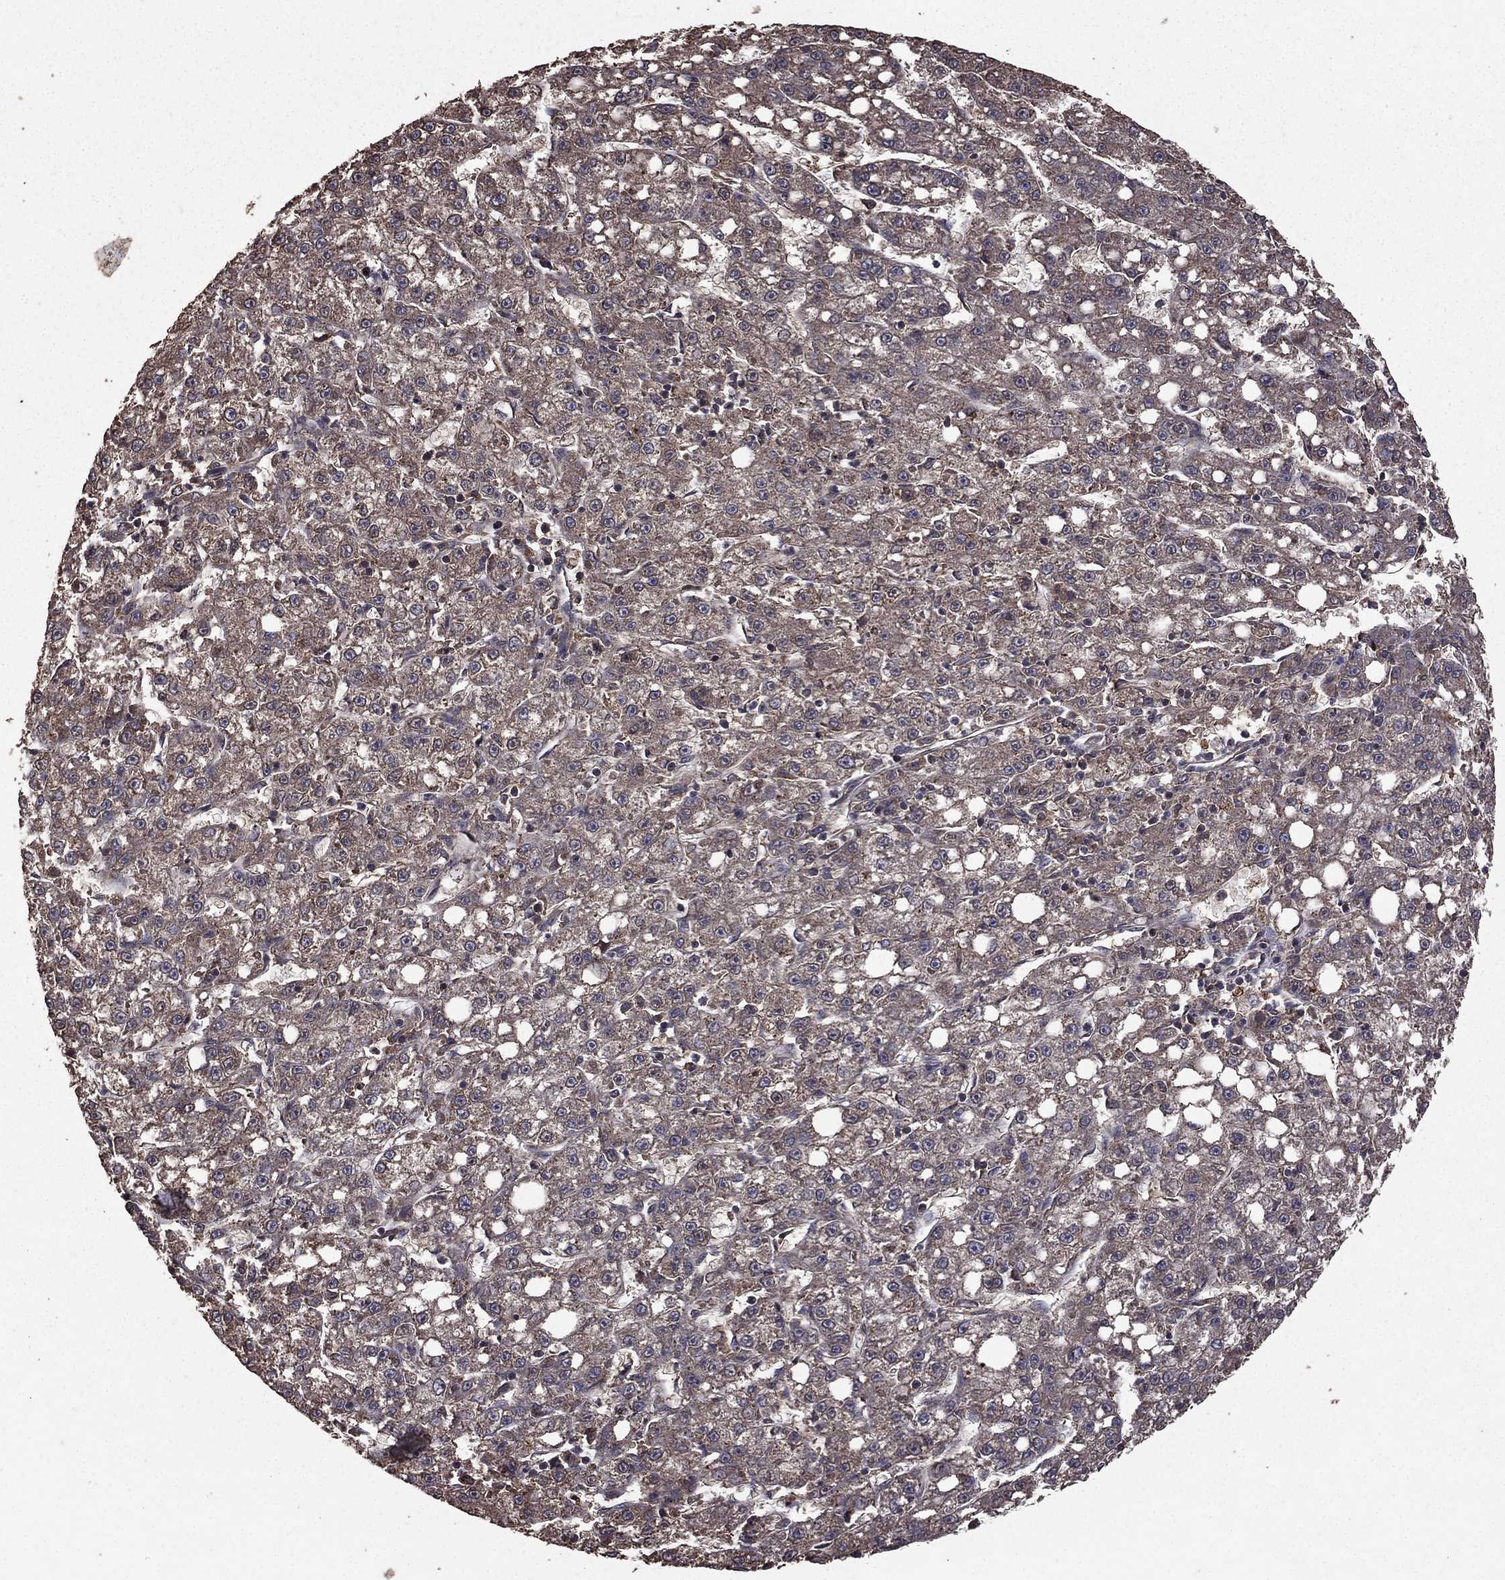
{"staining": {"intensity": "negative", "quantity": "none", "location": "none"}, "tissue": "liver cancer", "cell_type": "Tumor cells", "image_type": "cancer", "snomed": [{"axis": "morphology", "description": "Carcinoma, Hepatocellular, NOS"}, {"axis": "topography", "description": "Liver"}], "caption": "High power microscopy image of an immunohistochemistry image of liver hepatocellular carcinoma, revealing no significant positivity in tumor cells.", "gene": "BIRC6", "patient": {"sex": "female", "age": 65}}